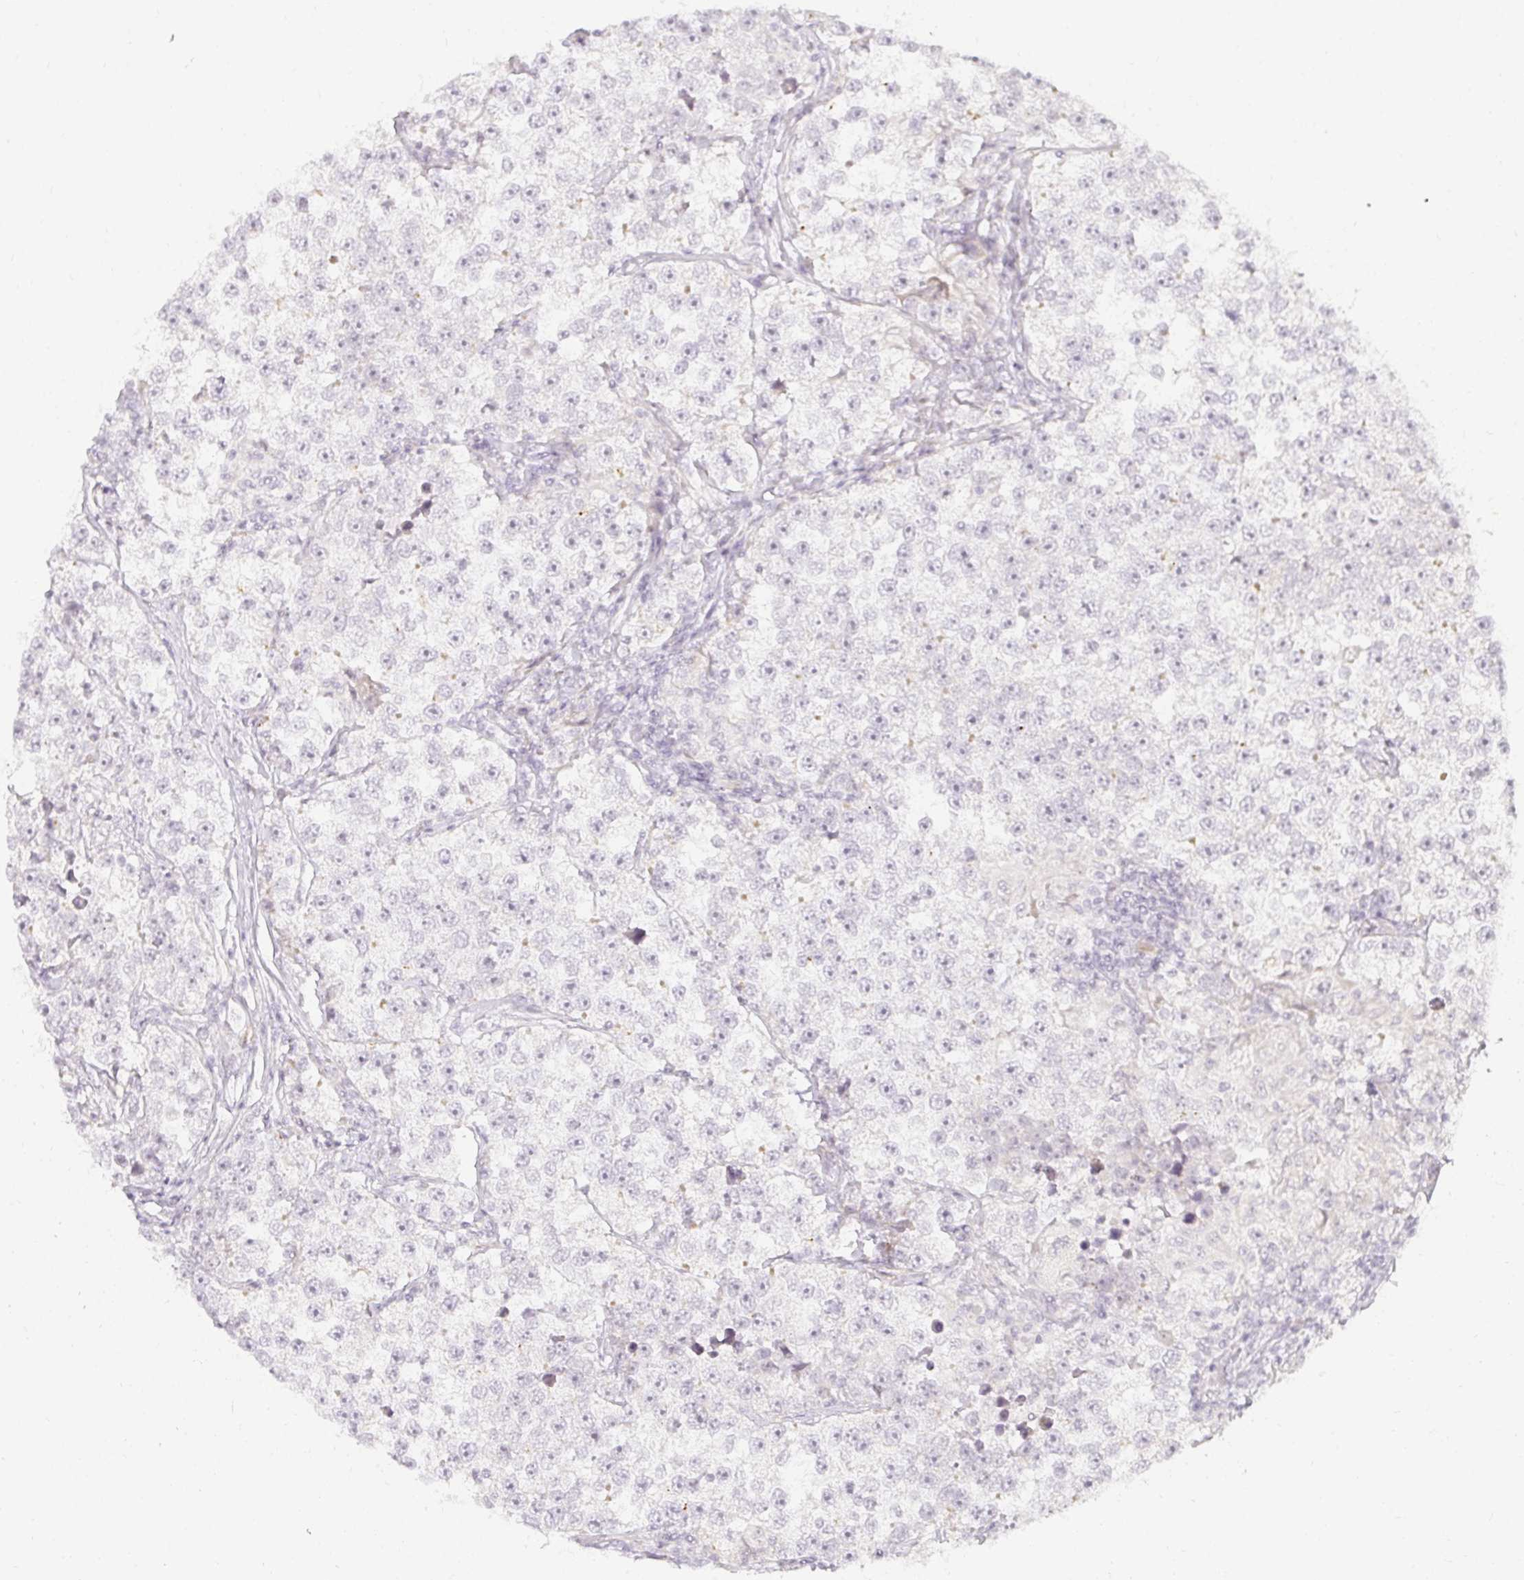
{"staining": {"intensity": "negative", "quantity": "none", "location": "none"}, "tissue": "testis cancer", "cell_type": "Tumor cells", "image_type": "cancer", "snomed": [{"axis": "morphology", "description": "Seminoma, NOS"}, {"axis": "topography", "description": "Testis"}], "caption": "An IHC image of testis seminoma is shown. There is no staining in tumor cells of testis seminoma.", "gene": "ACAN", "patient": {"sex": "male", "age": 46}}